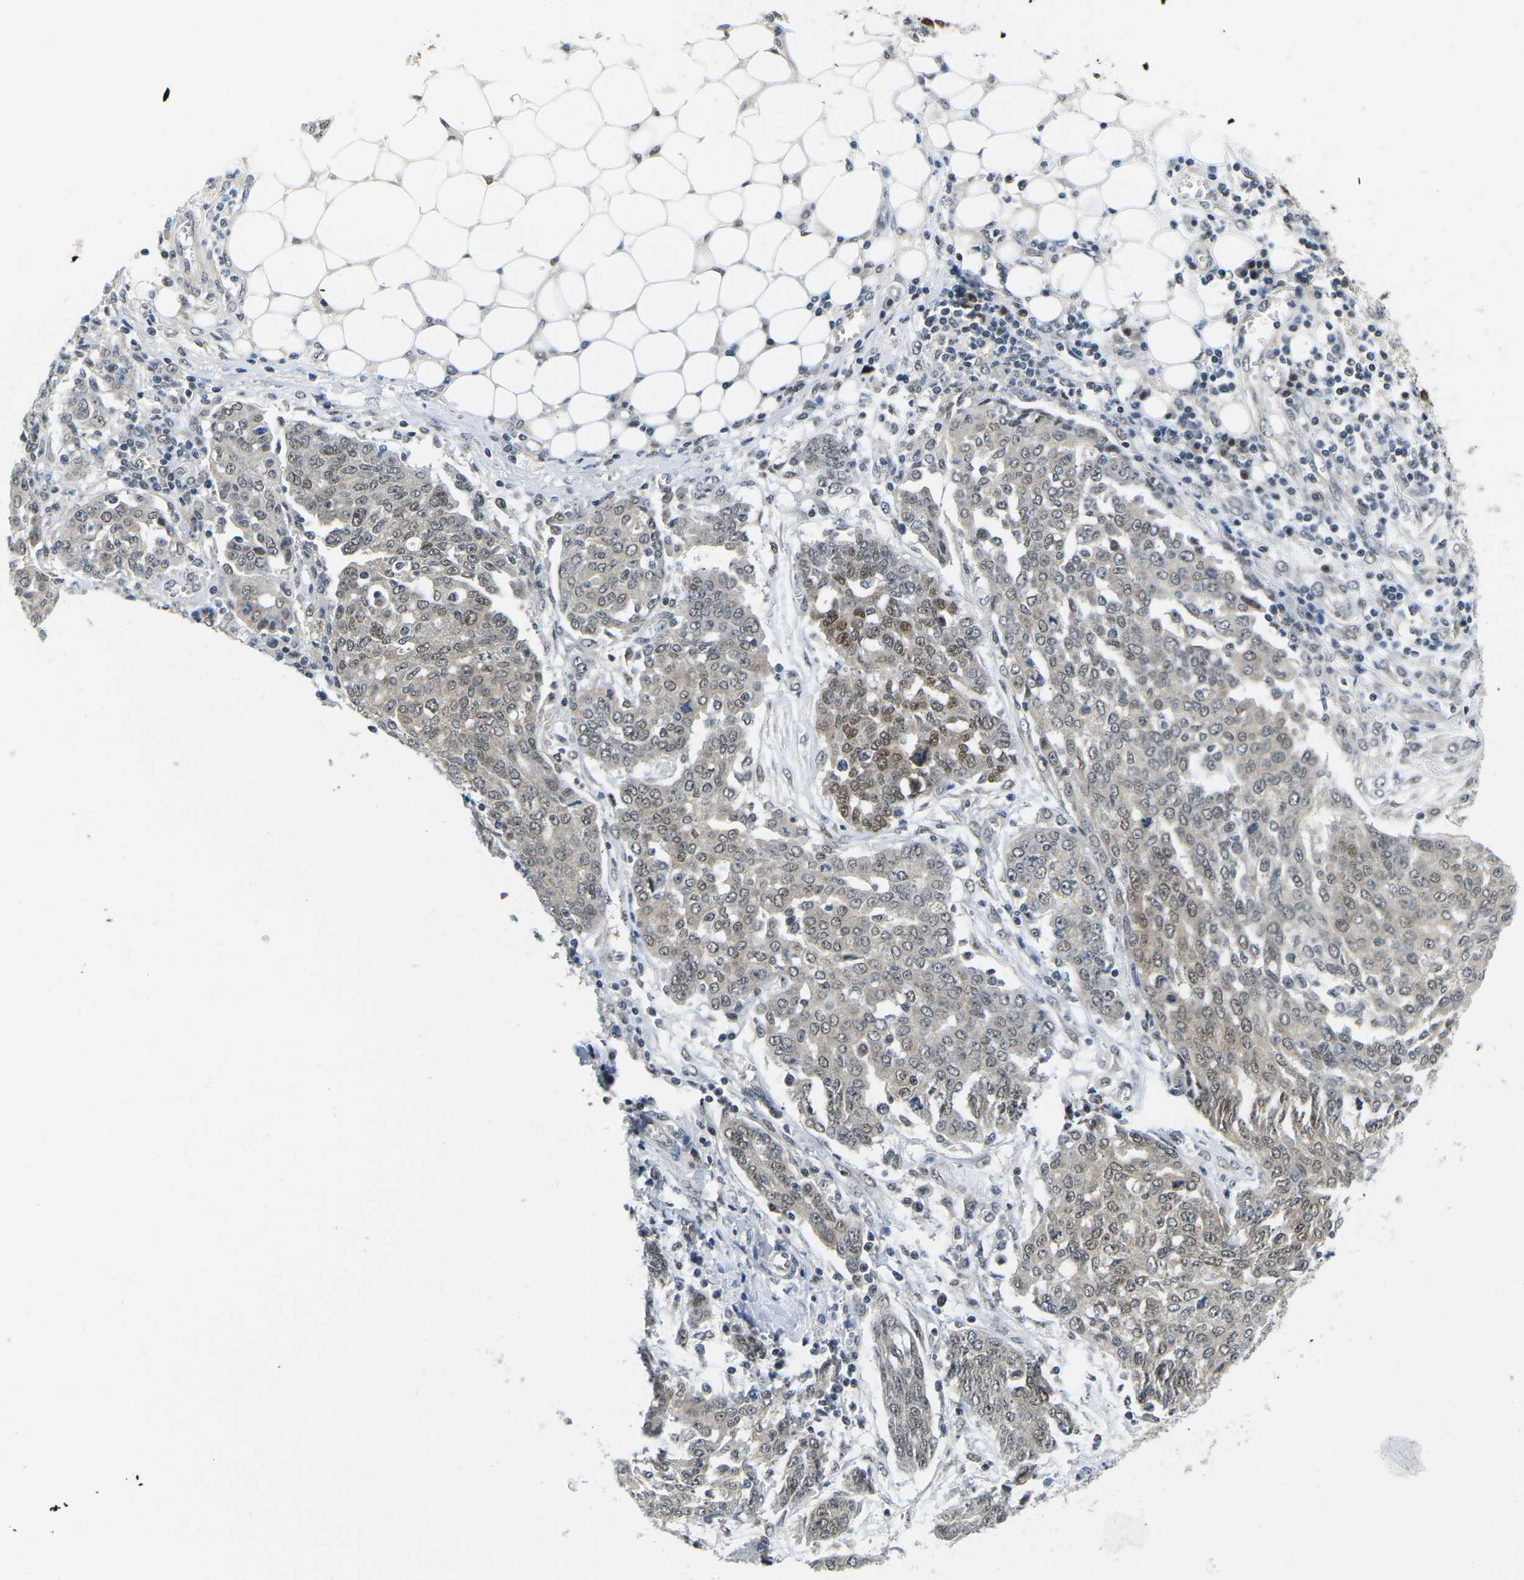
{"staining": {"intensity": "moderate", "quantity": "<25%", "location": "cytoplasmic/membranous,nuclear"}, "tissue": "ovarian cancer", "cell_type": "Tumor cells", "image_type": "cancer", "snomed": [{"axis": "morphology", "description": "Cystadenocarcinoma, serous, NOS"}, {"axis": "topography", "description": "Soft tissue"}, {"axis": "topography", "description": "Ovary"}], "caption": "This image displays immunohistochemistry (IHC) staining of serous cystadenocarcinoma (ovarian), with low moderate cytoplasmic/membranous and nuclear positivity in approximately <25% of tumor cells.", "gene": "UBA7", "patient": {"sex": "female", "age": 57}}